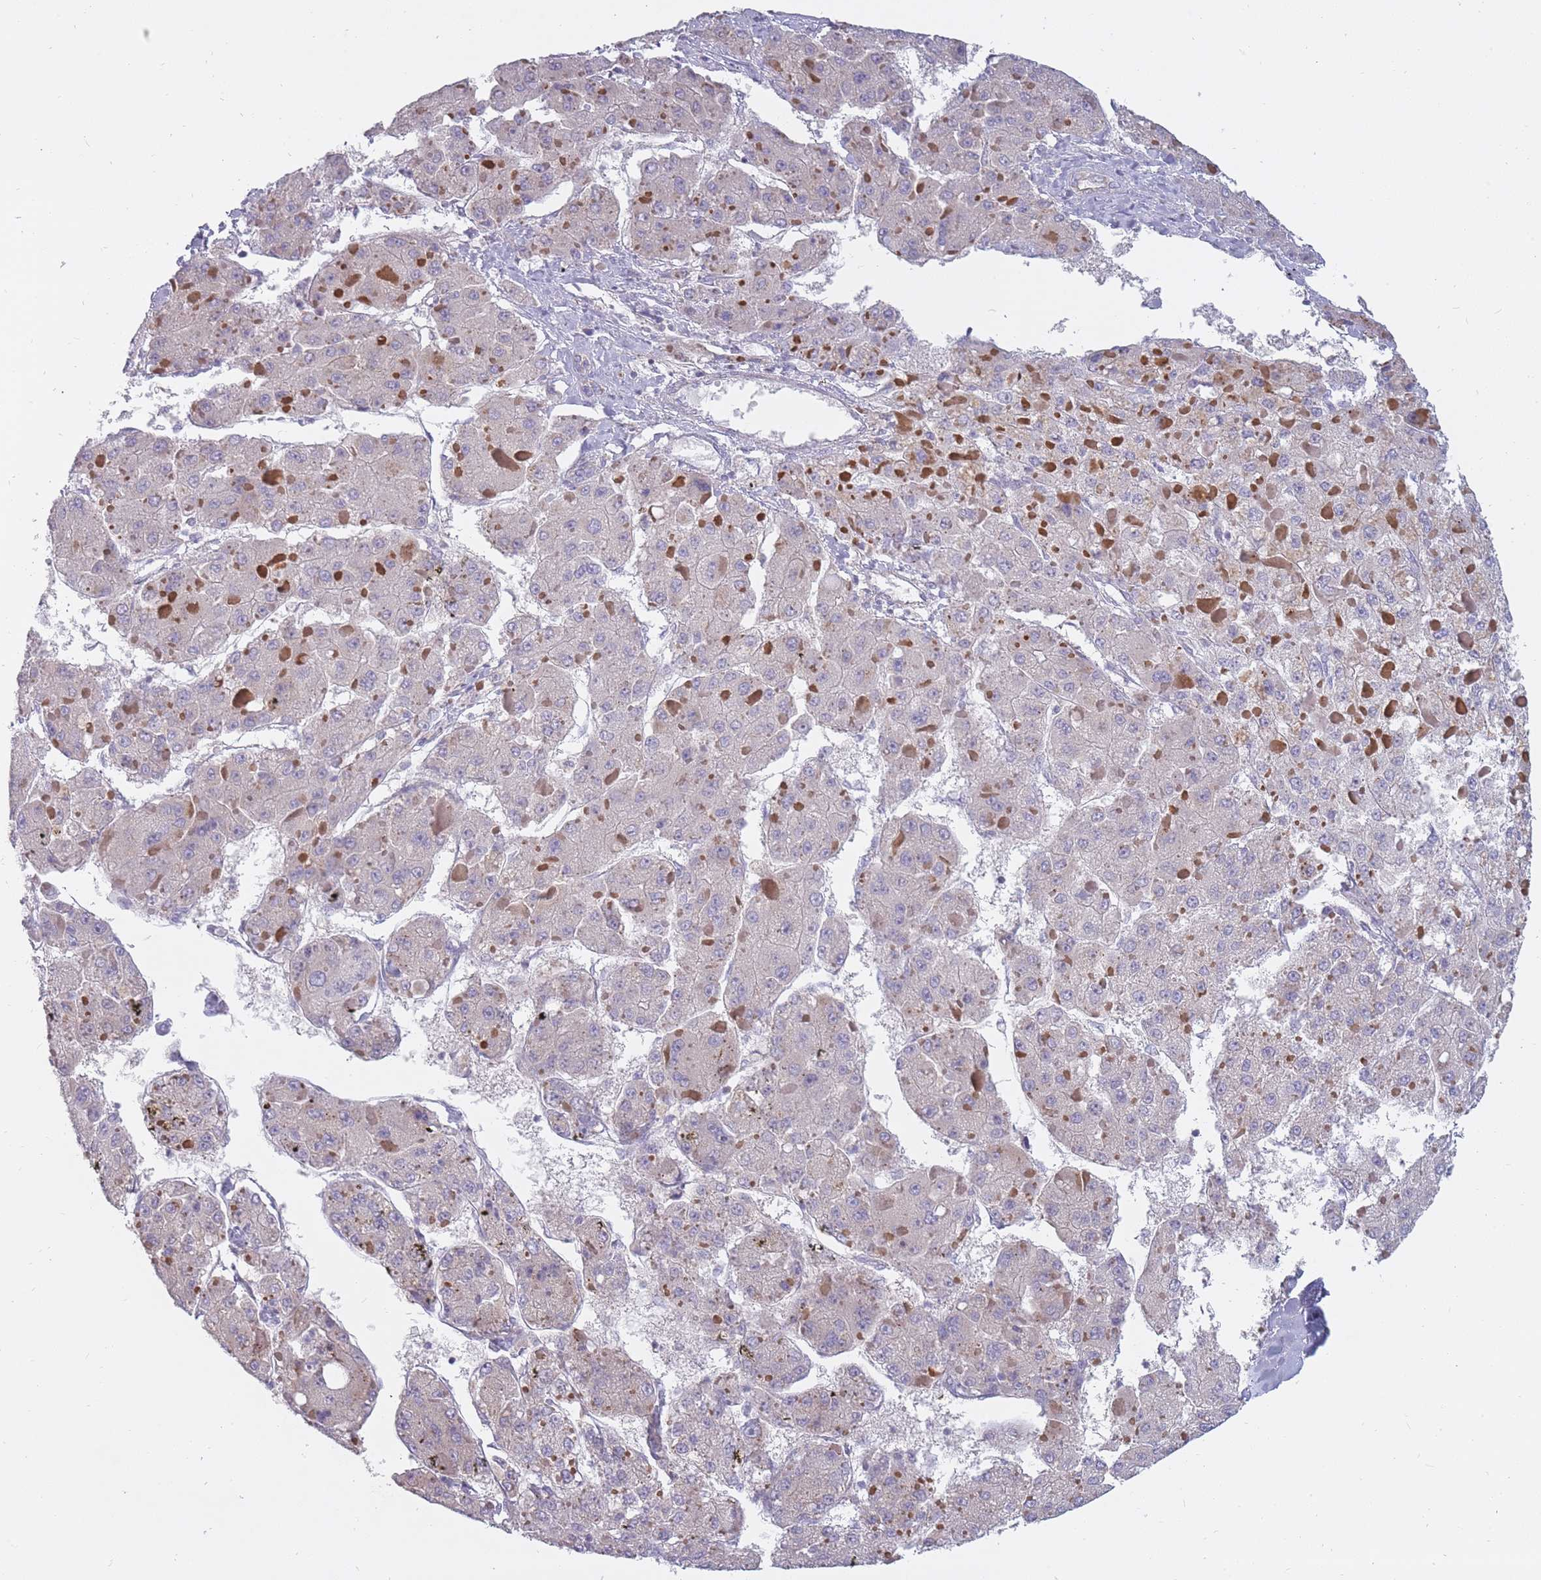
{"staining": {"intensity": "negative", "quantity": "none", "location": "none"}, "tissue": "liver cancer", "cell_type": "Tumor cells", "image_type": "cancer", "snomed": [{"axis": "morphology", "description": "Carcinoma, Hepatocellular, NOS"}, {"axis": "topography", "description": "Liver"}], "caption": "IHC micrograph of liver hepatocellular carcinoma stained for a protein (brown), which displays no staining in tumor cells.", "gene": "ALKBH4", "patient": {"sex": "female", "age": 73}}